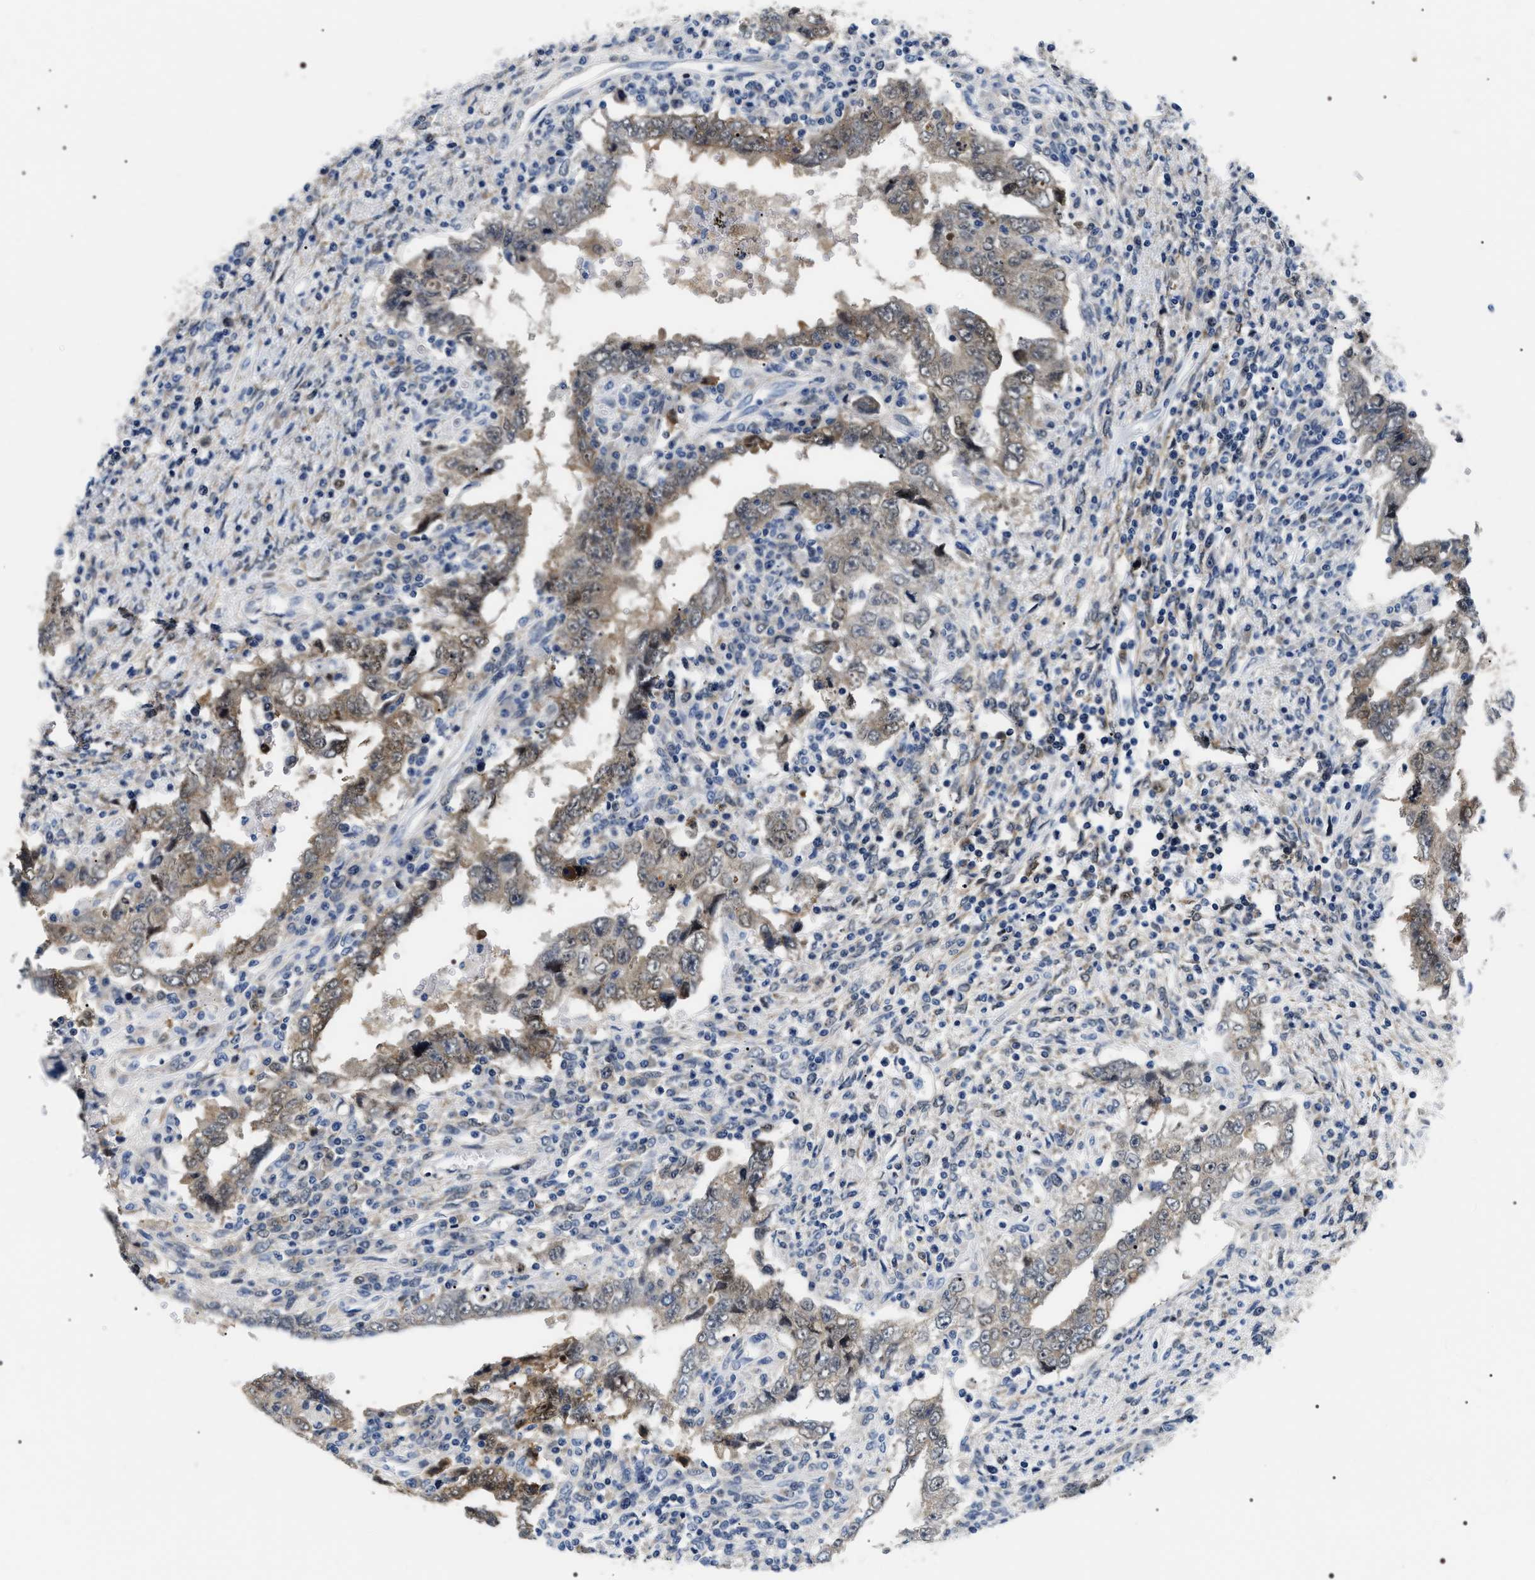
{"staining": {"intensity": "weak", "quantity": "25%-75%", "location": "cytoplasmic/membranous"}, "tissue": "testis cancer", "cell_type": "Tumor cells", "image_type": "cancer", "snomed": [{"axis": "morphology", "description": "Carcinoma, Embryonal, NOS"}, {"axis": "topography", "description": "Testis"}], "caption": "Testis cancer stained for a protein demonstrates weak cytoplasmic/membranous positivity in tumor cells.", "gene": "BAG2", "patient": {"sex": "male", "age": 26}}